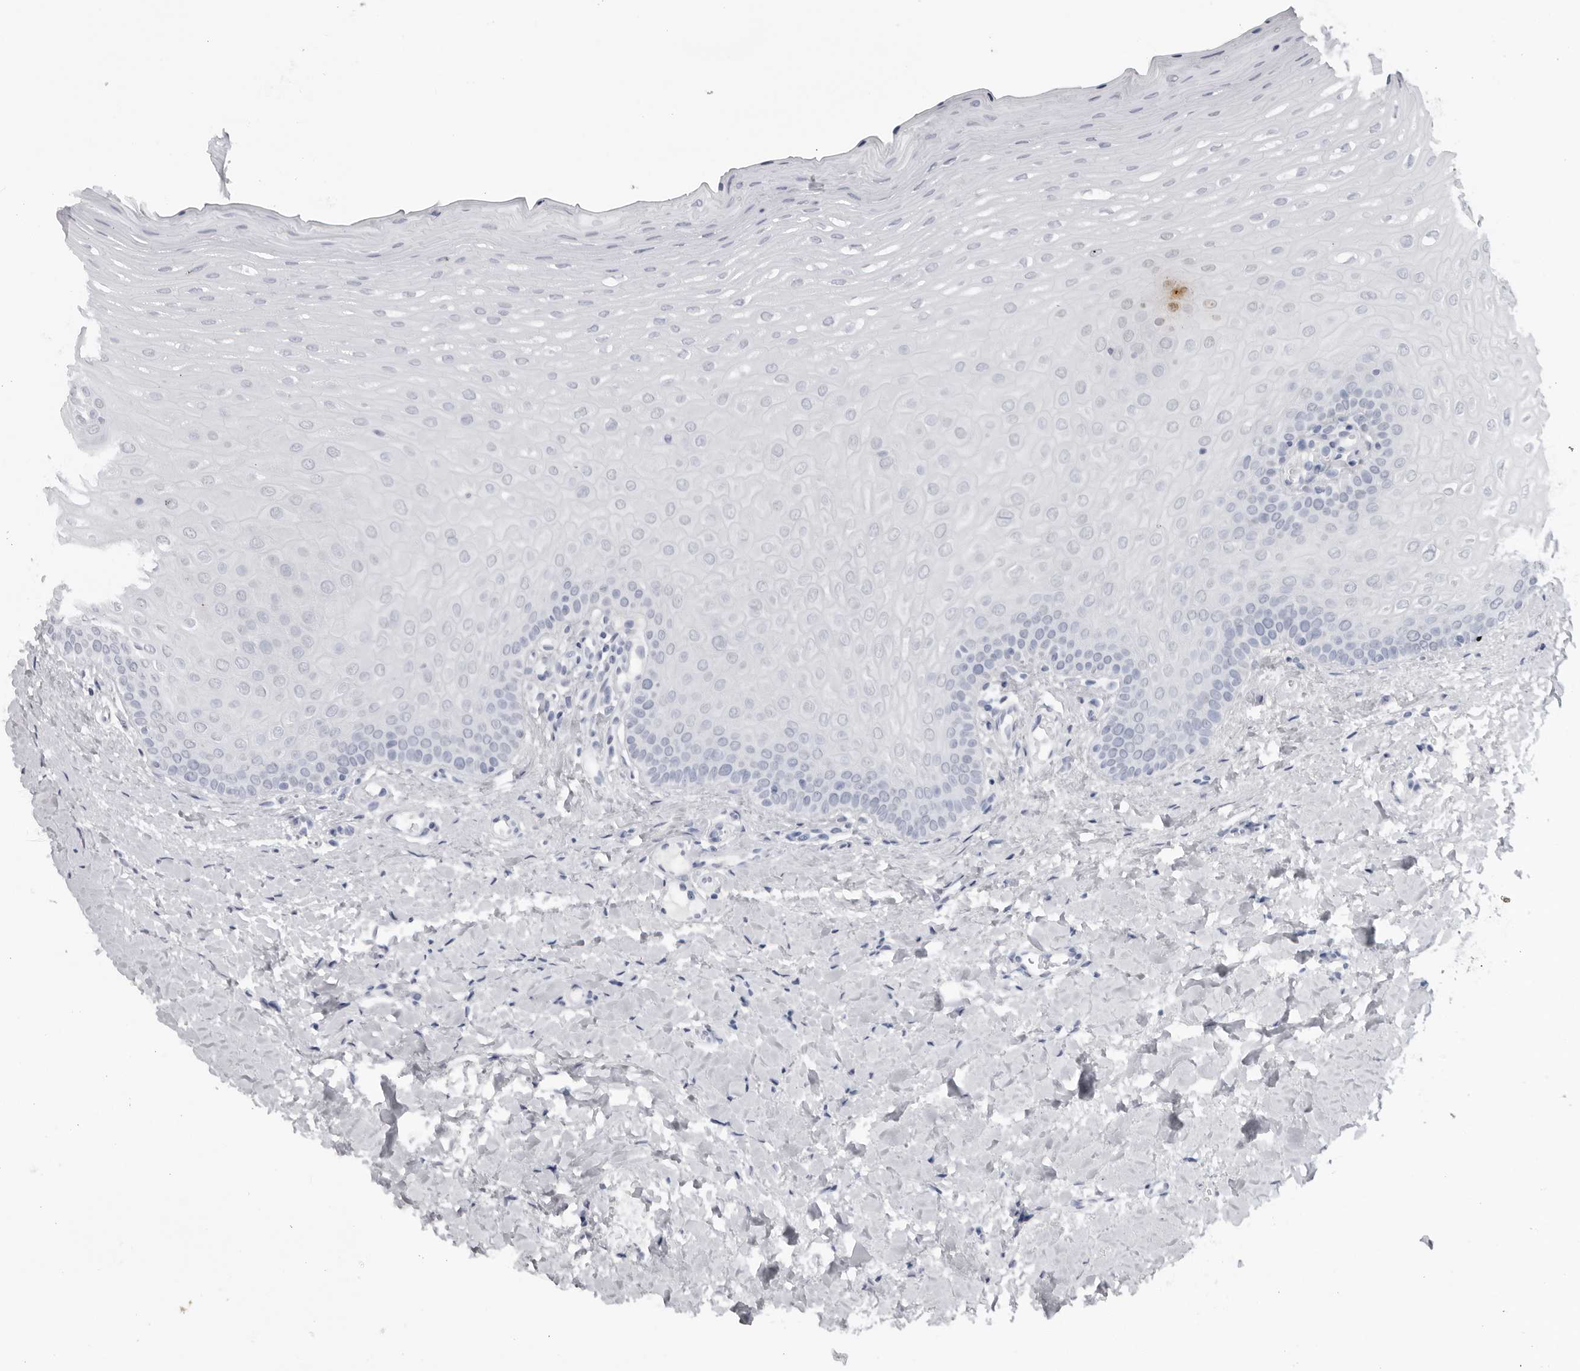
{"staining": {"intensity": "negative", "quantity": "none", "location": "none"}, "tissue": "oral mucosa", "cell_type": "Squamous epithelial cells", "image_type": "normal", "snomed": [{"axis": "morphology", "description": "Normal tissue, NOS"}, {"axis": "topography", "description": "Oral tissue"}], "caption": "Squamous epithelial cells are negative for protein expression in normal human oral mucosa. Brightfield microscopy of immunohistochemistry stained with DAB (brown) and hematoxylin (blue), captured at high magnification.", "gene": "SERPINF2", "patient": {"sex": "female", "age": 39}}